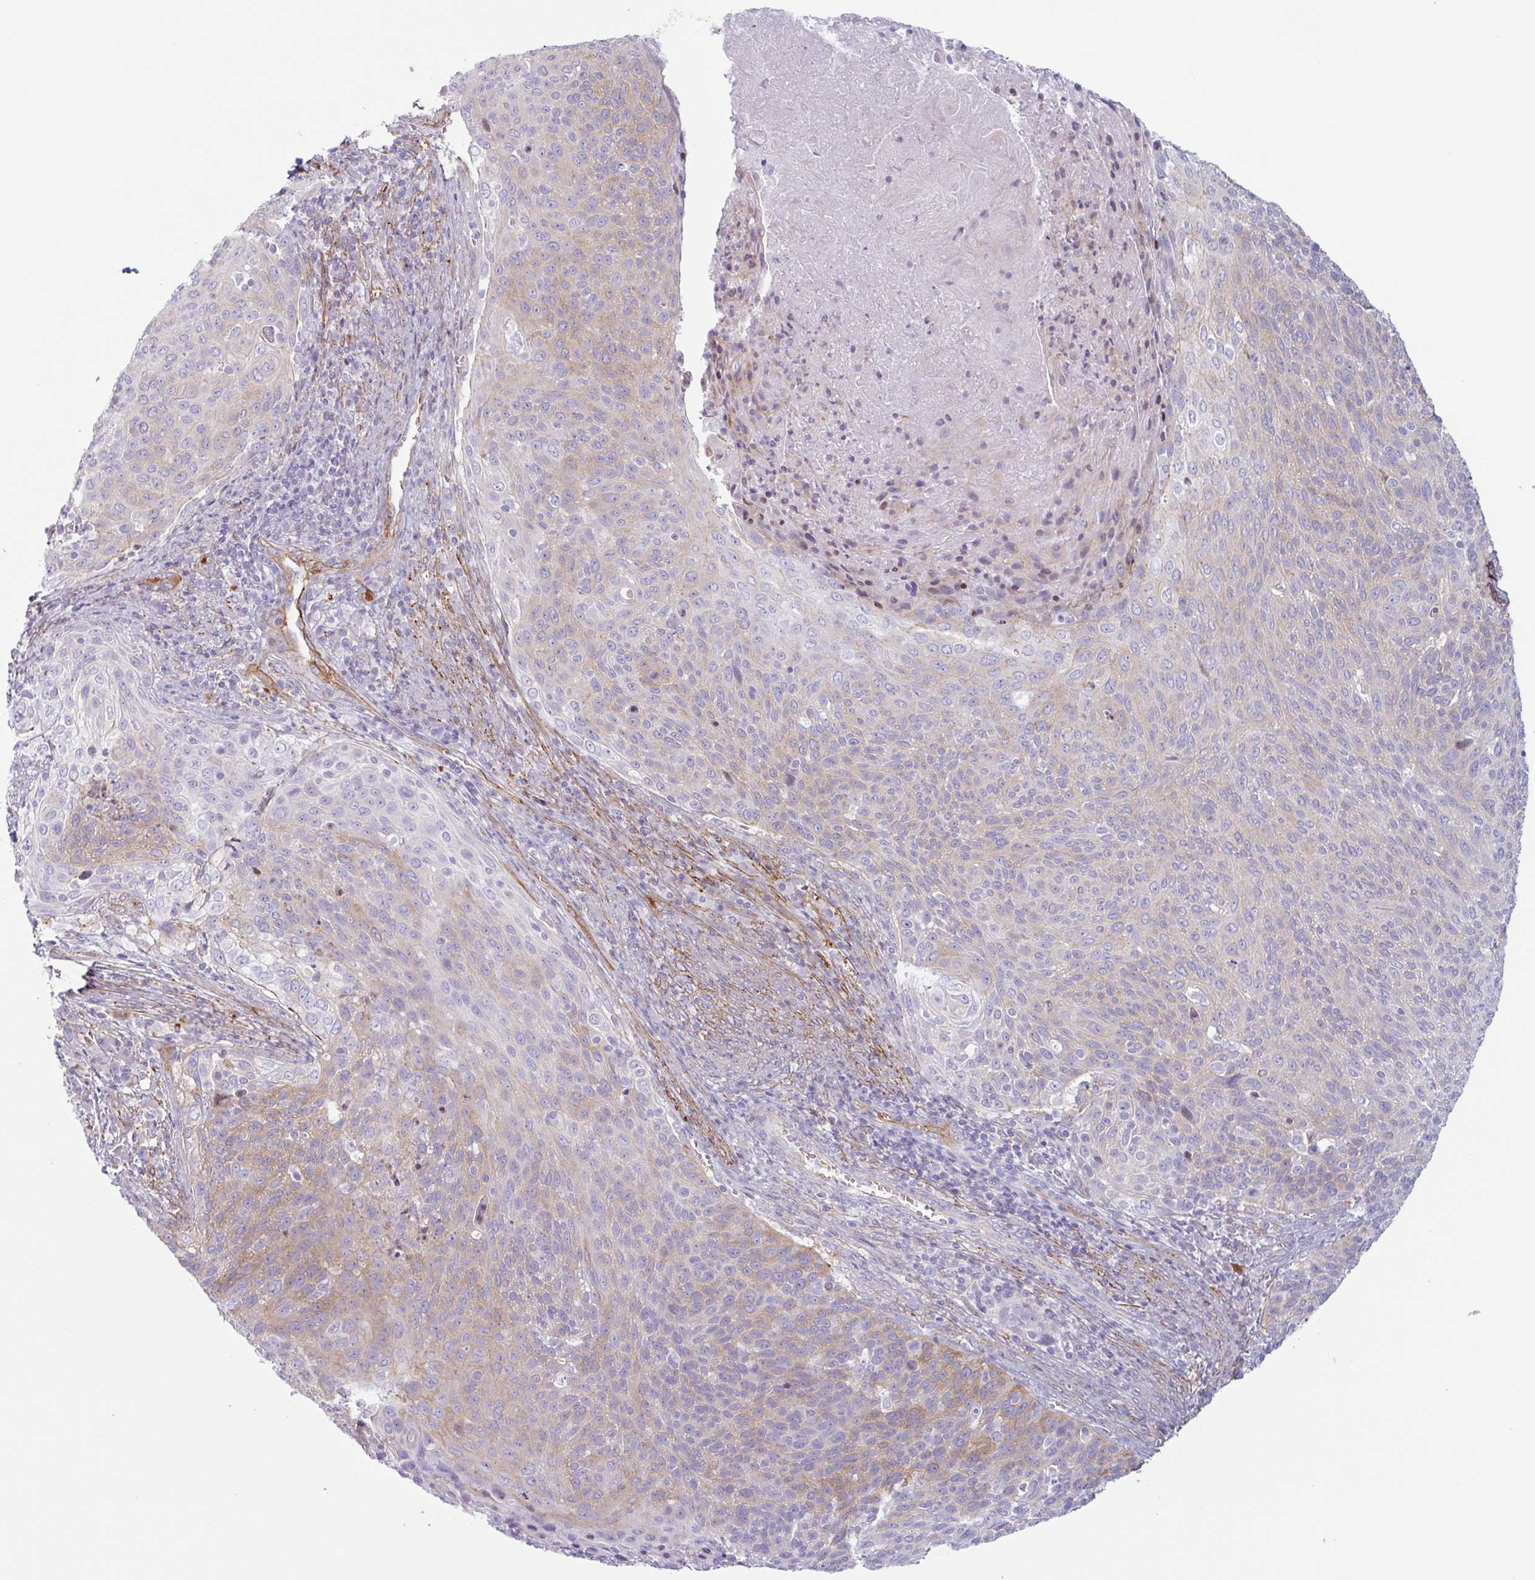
{"staining": {"intensity": "weak", "quantity": "<25%", "location": "cytoplasmic/membranous"}, "tissue": "cervical cancer", "cell_type": "Tumor cells", "image_type": "cancer", "snomed": [{"axis": "morphology", "description": "Squamous cell carcinoma, NOS"}, {"axis": "topography", "description": "Cervix"}], "caption": "DAB (3,3'-diaminobenzidine) immunohistochemical staining of cervical squamous cell carcinoma reveals no significant positivity in tumor cells. (IHC, brightfield microscopy, high magnification).", "gene": "MYH10", "patient": {"sex": "female", "age": 31}}